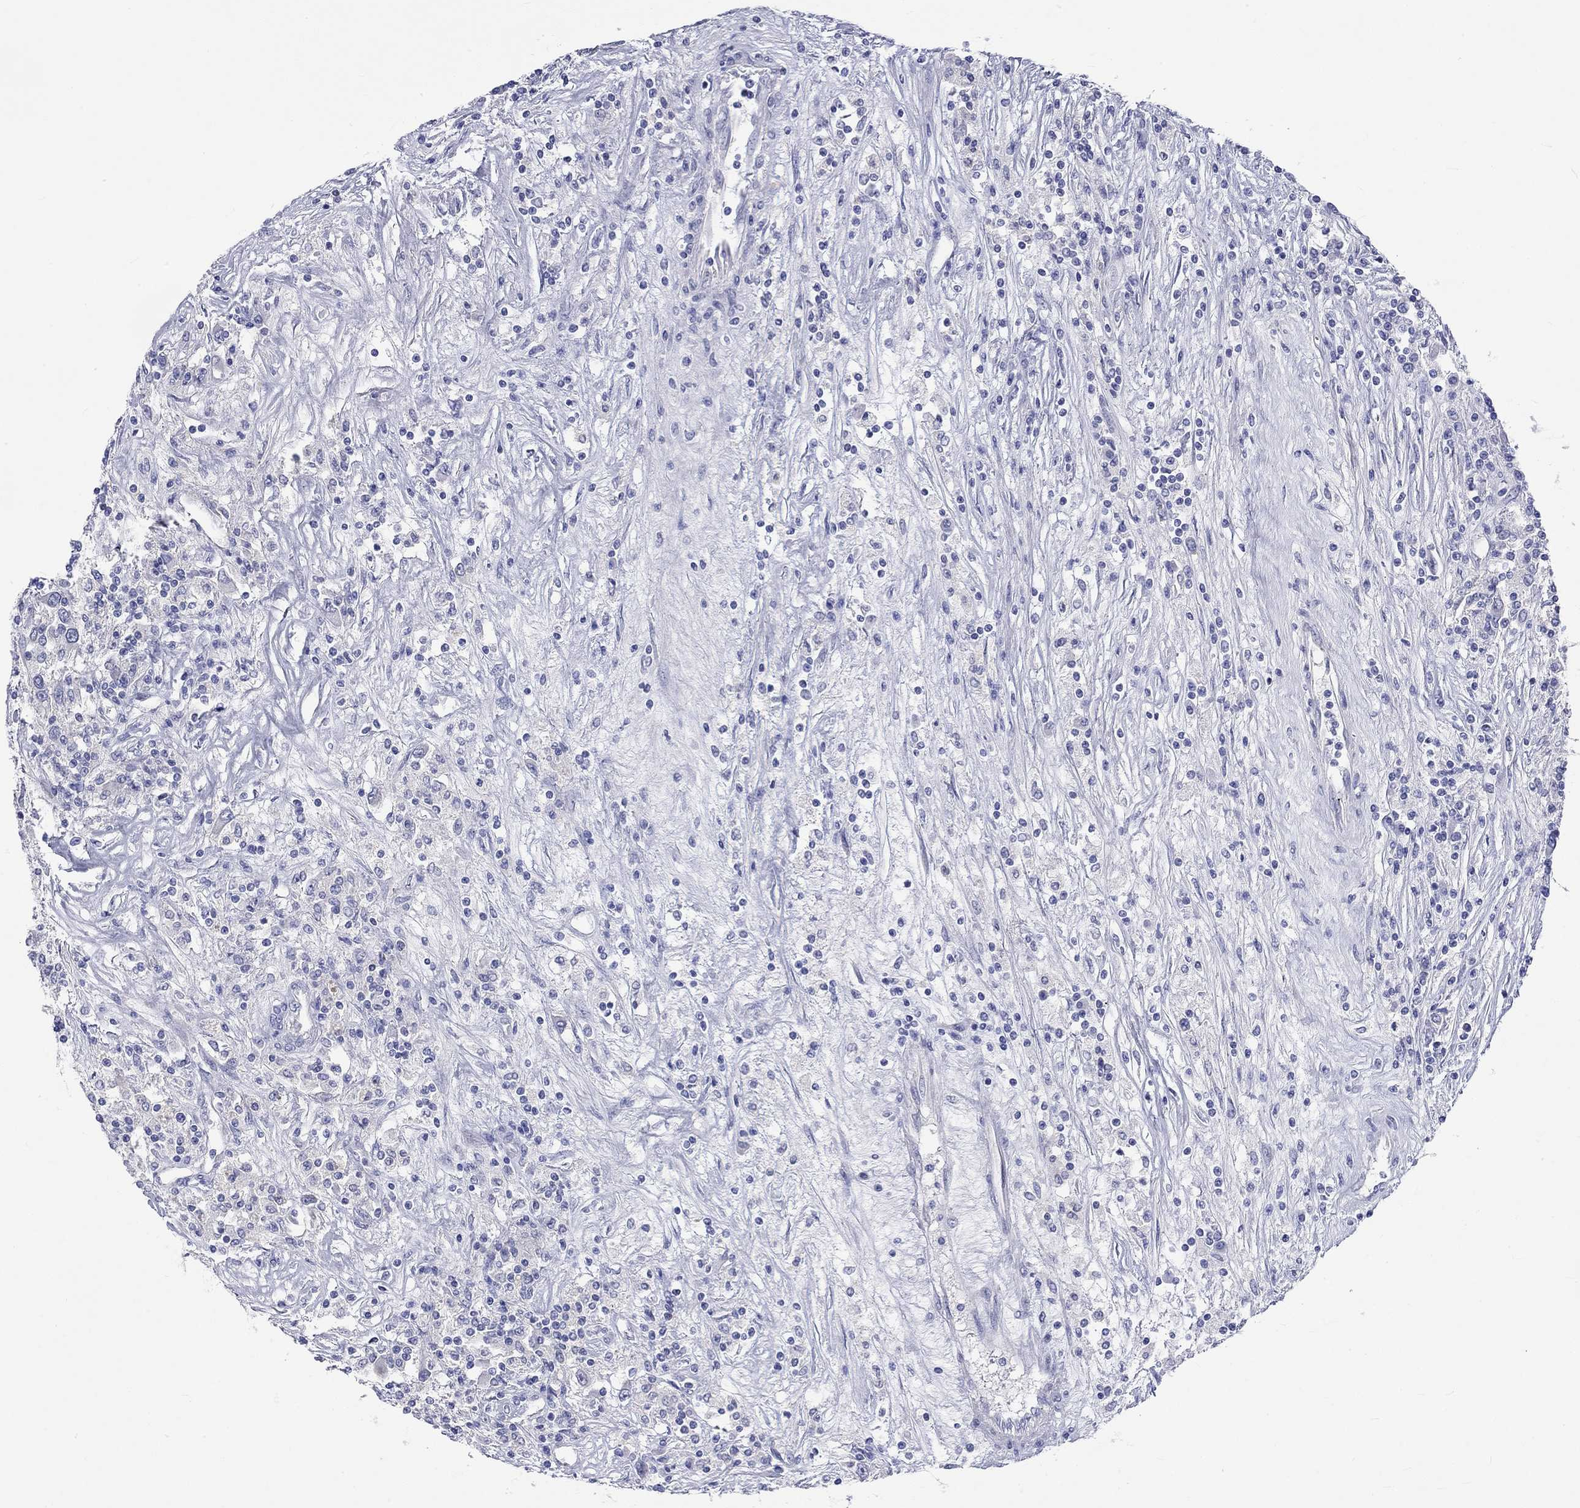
{"staining": {"intensity": "negative", "quantity": "none", "location": "none"}, "tissue": "renal cancer", "cell_type": "Tumor cells", "image_type": "cancer", "snomed": [{"axis": "morphology", "description": "Adenocarcinoma, NOS"}, {"axis": "topography", "description": "Kidney"}], "caption": "Tumor cells are negative for brown protein staining in adenocarcinoma (renal).", "gene": "CERS1", "patient": {"sex": "female", "age": 67}}